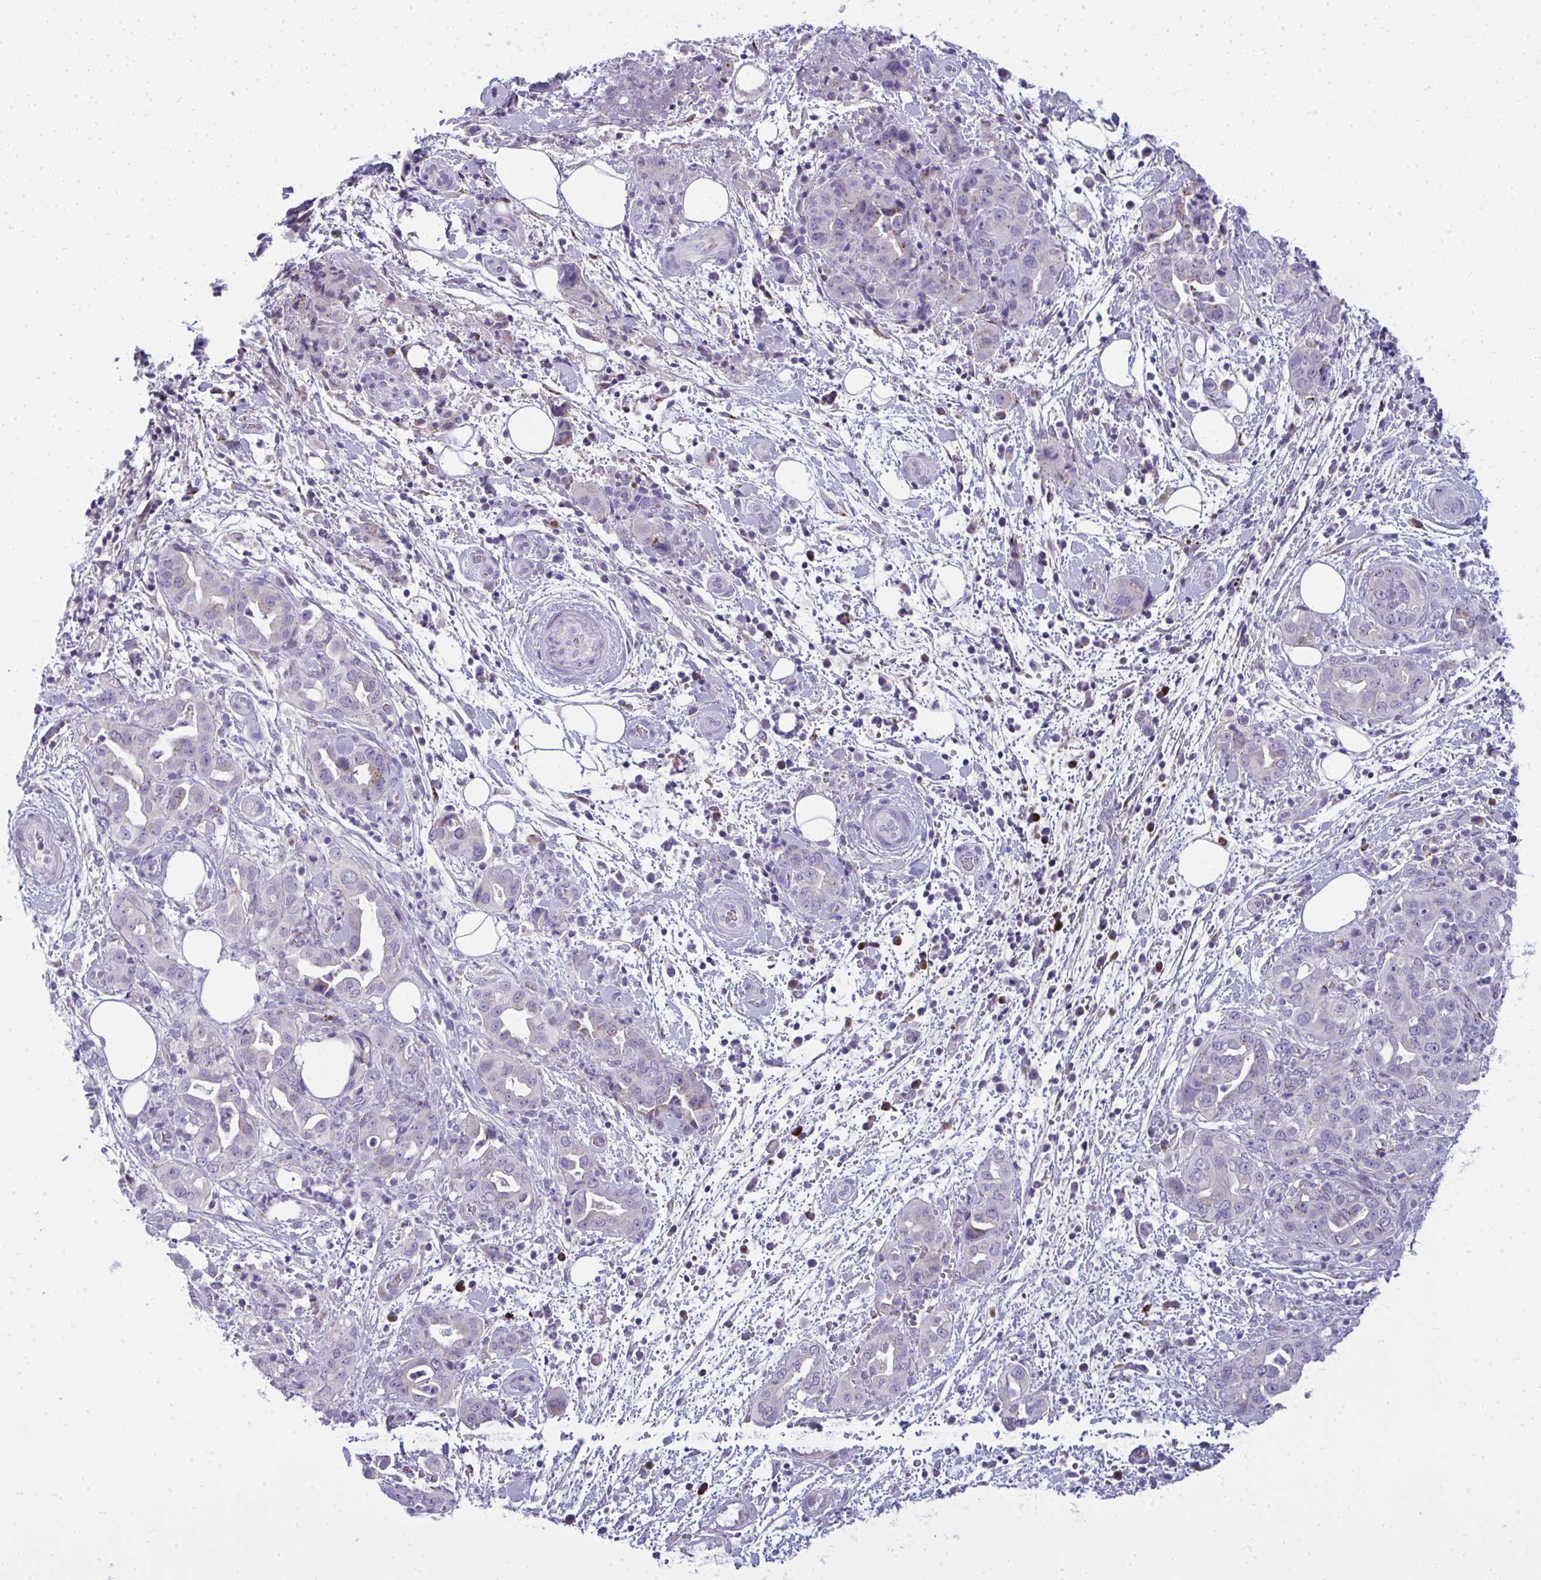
{"staining": {"intensity": "moderate", "quantity": "<25%", "location": "cytoplasmic/membranous"}, "tissue": "pancreatic cancer", "cell_type": "Tumor cells", "image_type": "cancer", "snomed": [{"axis": "morphology", "description": "Normal tissue, NOS"}, {"axis": "morphology", "description": "Adenocarcinoma, NOS"}, {"axis": "topography", "description": "Lymph node"}, {"axis": "topography", "description": "Pancreas"}], "caption": "Pancreatic cancer stained with DAB IHC displays low levels of moderate cytoplasmic/membranous expression in about <25% of tumor cells.", "gene": "DTX4", "patient": {"sex": "female", "age": 67}}